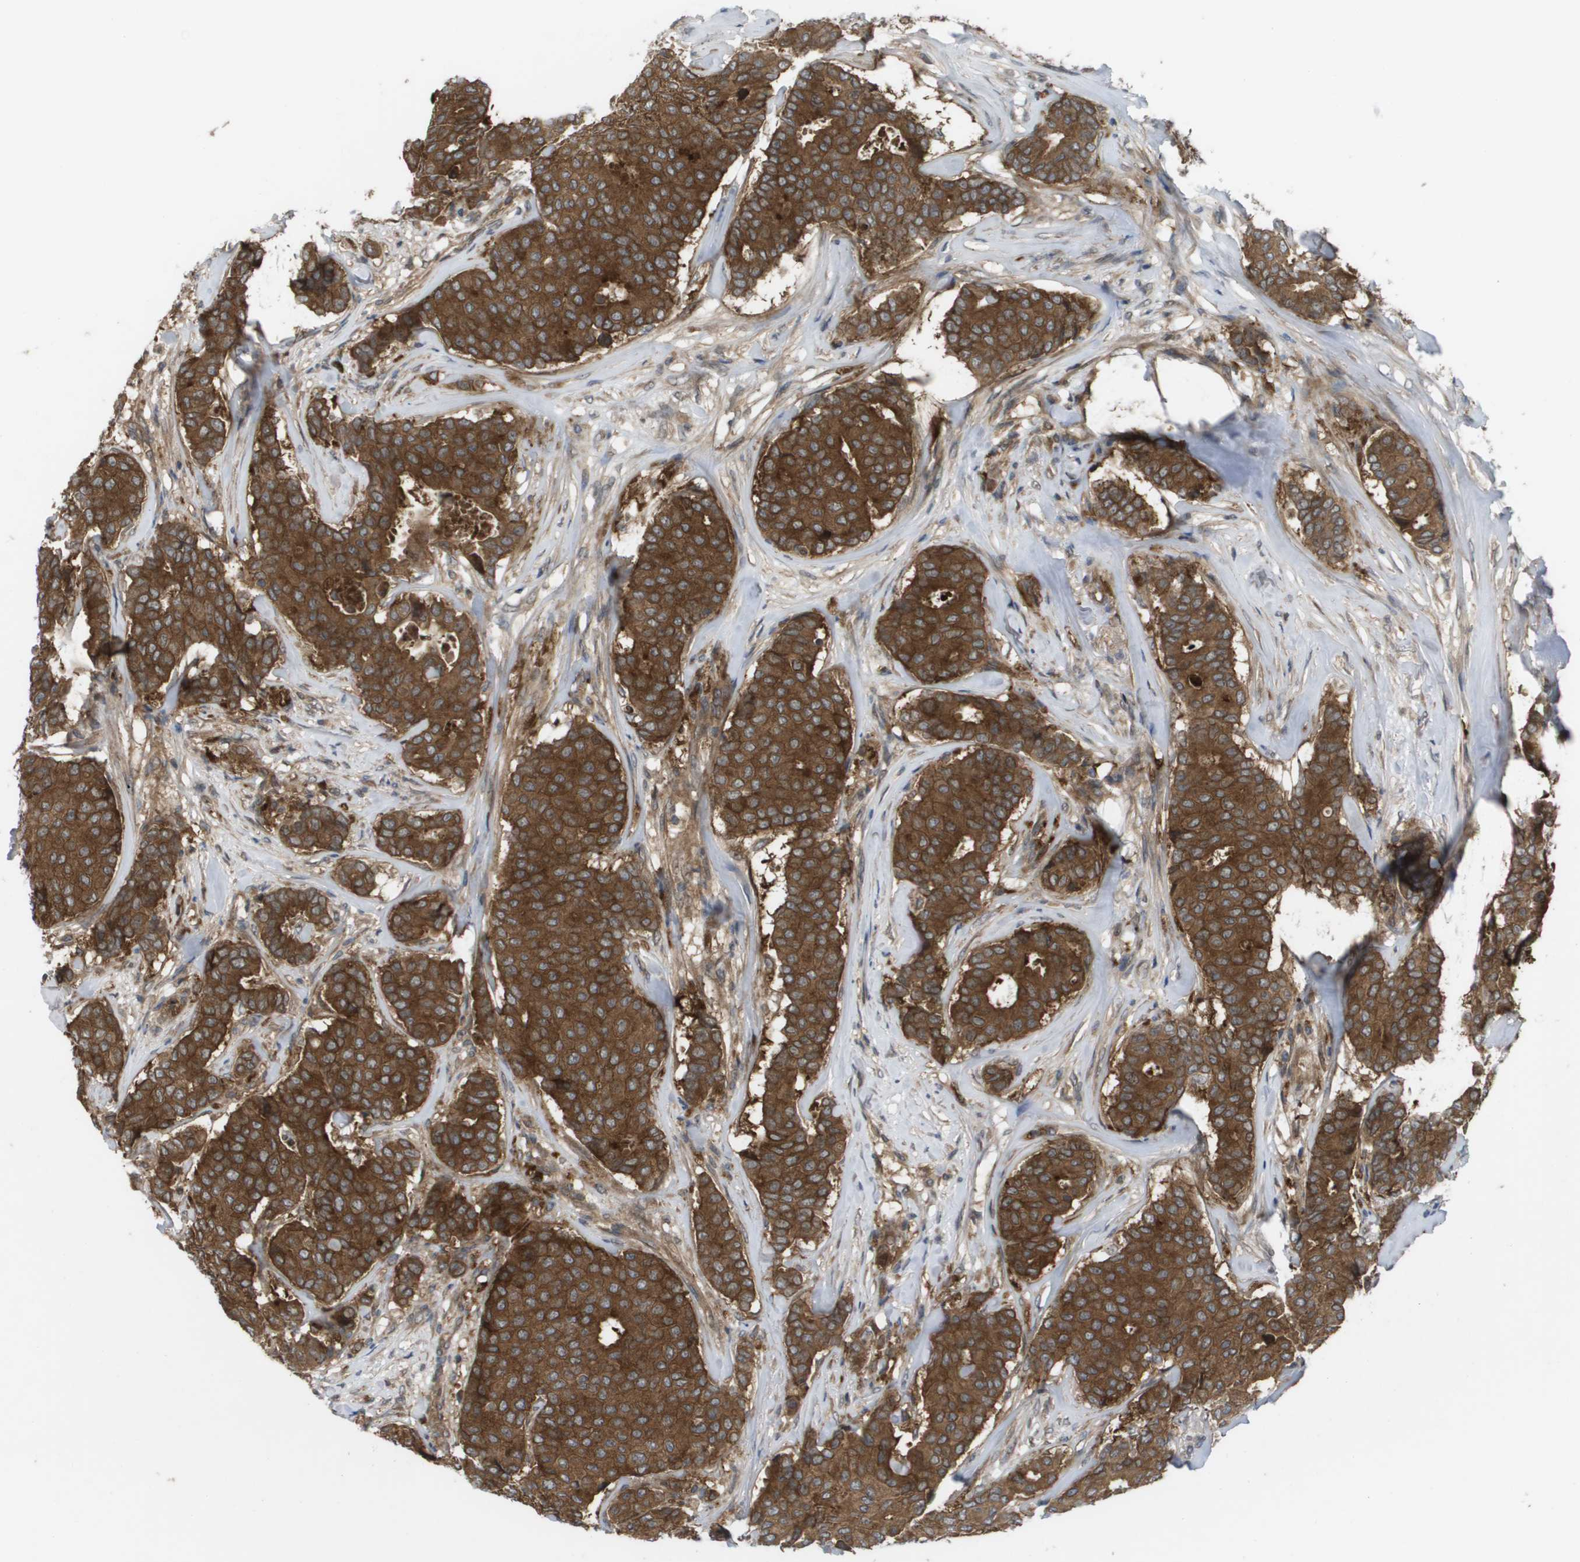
{"staining": {"intensity": "moderate", "quantity": ">75%", "location": "cytoplasmic/membranous"}, "tissue": "breast cancer", "cell_type": "Tumor cells", "image_type": "cancer", "snomed": [{"axis": "morphology", "description": "Duct carcinoma"}, {"axis": "topography", "description": "Breast"}], "caption": "Protein staining of breast invasive ductal carcinoma tissue reveals moderate cytoplasmic/membranous expression in approximately >75% of tumor cells. (DAB = brown stain, brightfield microscopy at high magnification).", "gene": "CTPS2", "patient": {"sex": "female", "age": 75}}